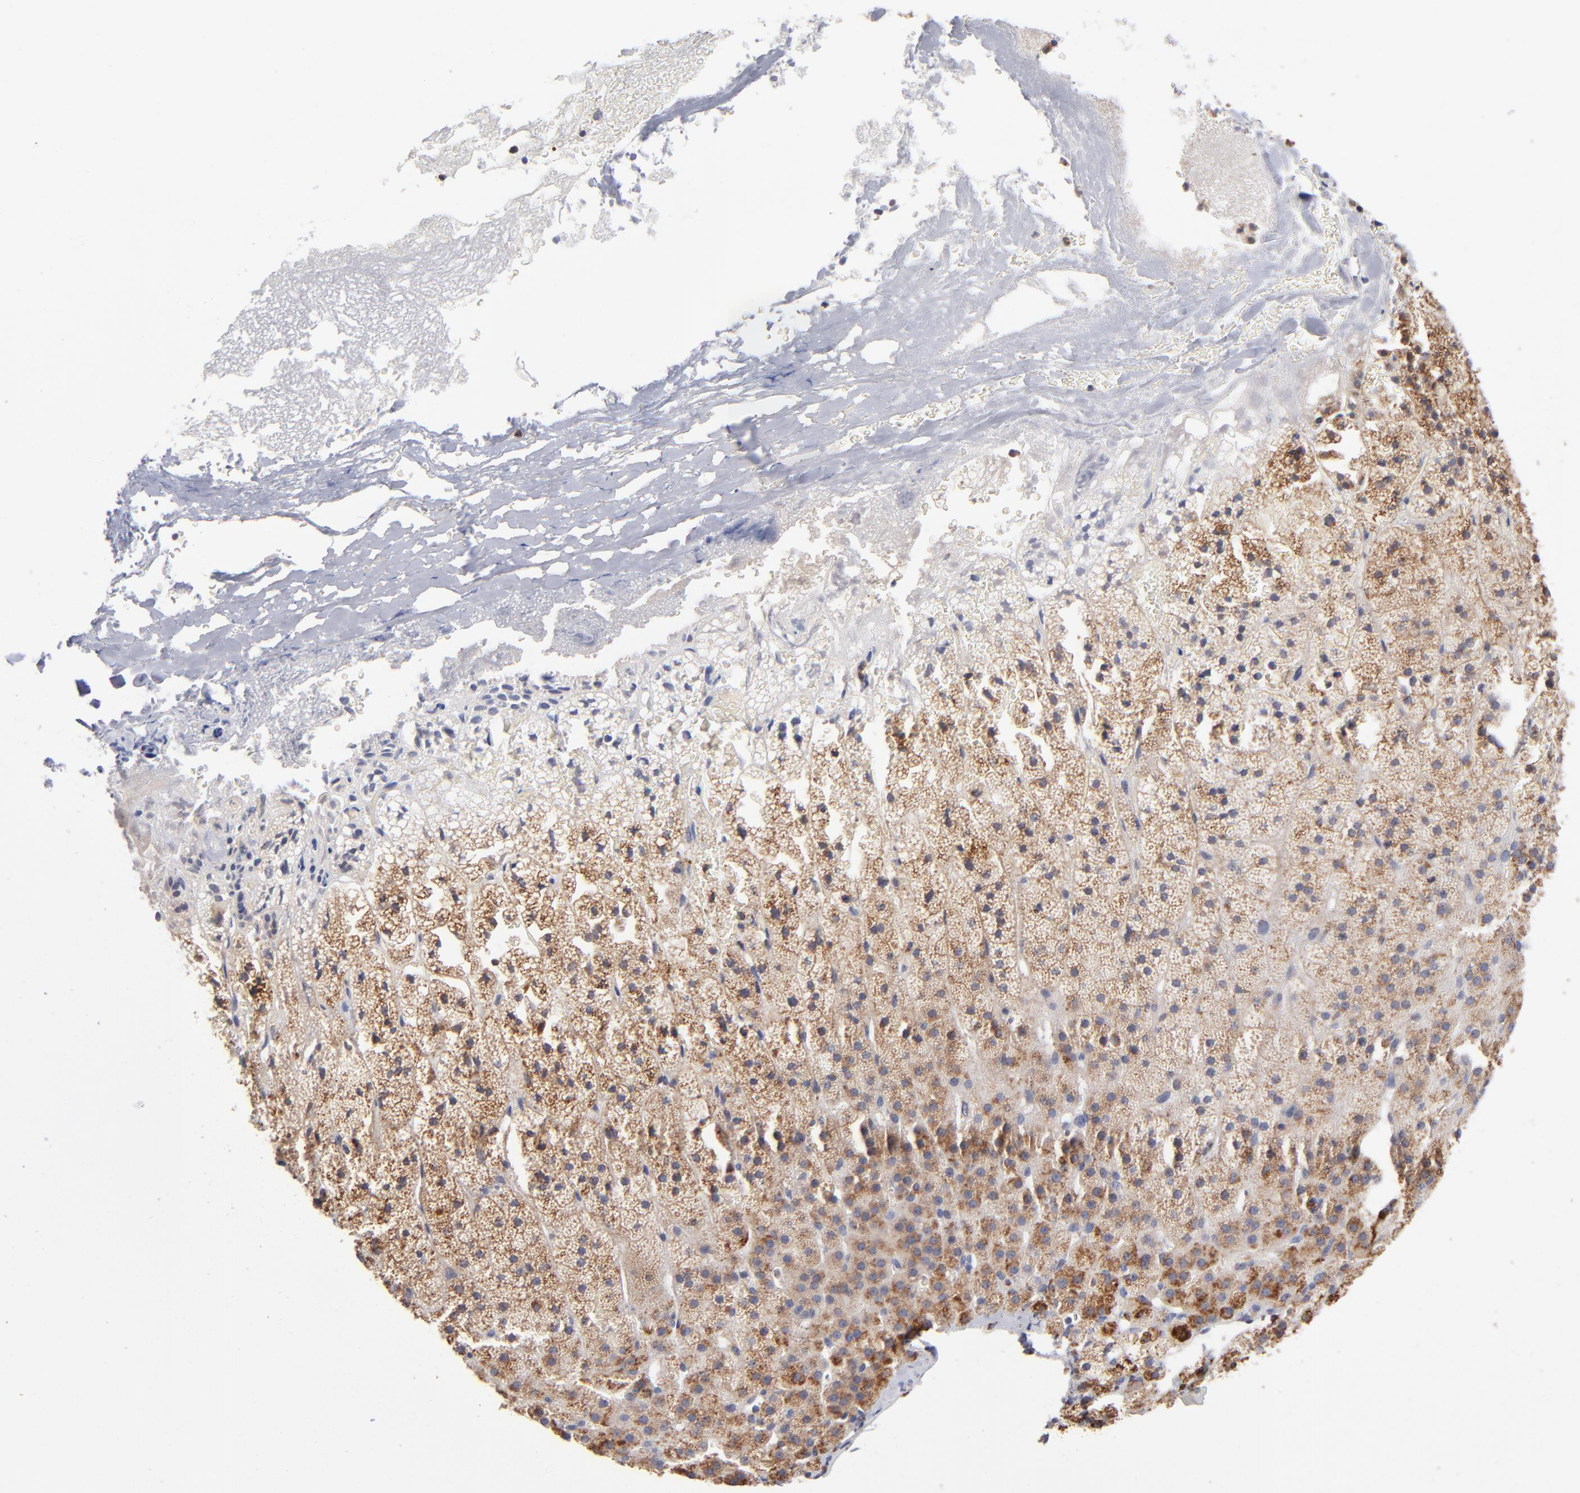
{"staining": {"intensity": "moderate", "quantity": ">75%", "location": "cytoplasmic/membranous"}, "tissue": "adrenal gland", "cell_type": "Glandular cells", "image_type": "normal", "snomed": [{"axis": "morphology", "description": "Normal tissue, NOS"}, {"axis": "topography", "description": "Adrenal gland"}], "caption": "A medium amount of moderate cytoplasmic/membranous expression is identified in approximately >75% of glandular cells in unremarkable adrenal gland. (DAB IHC with brightfield microscopy, high magnification).", "gene": "RRAGA", "patient": {"sex": "male", "age": 35}}